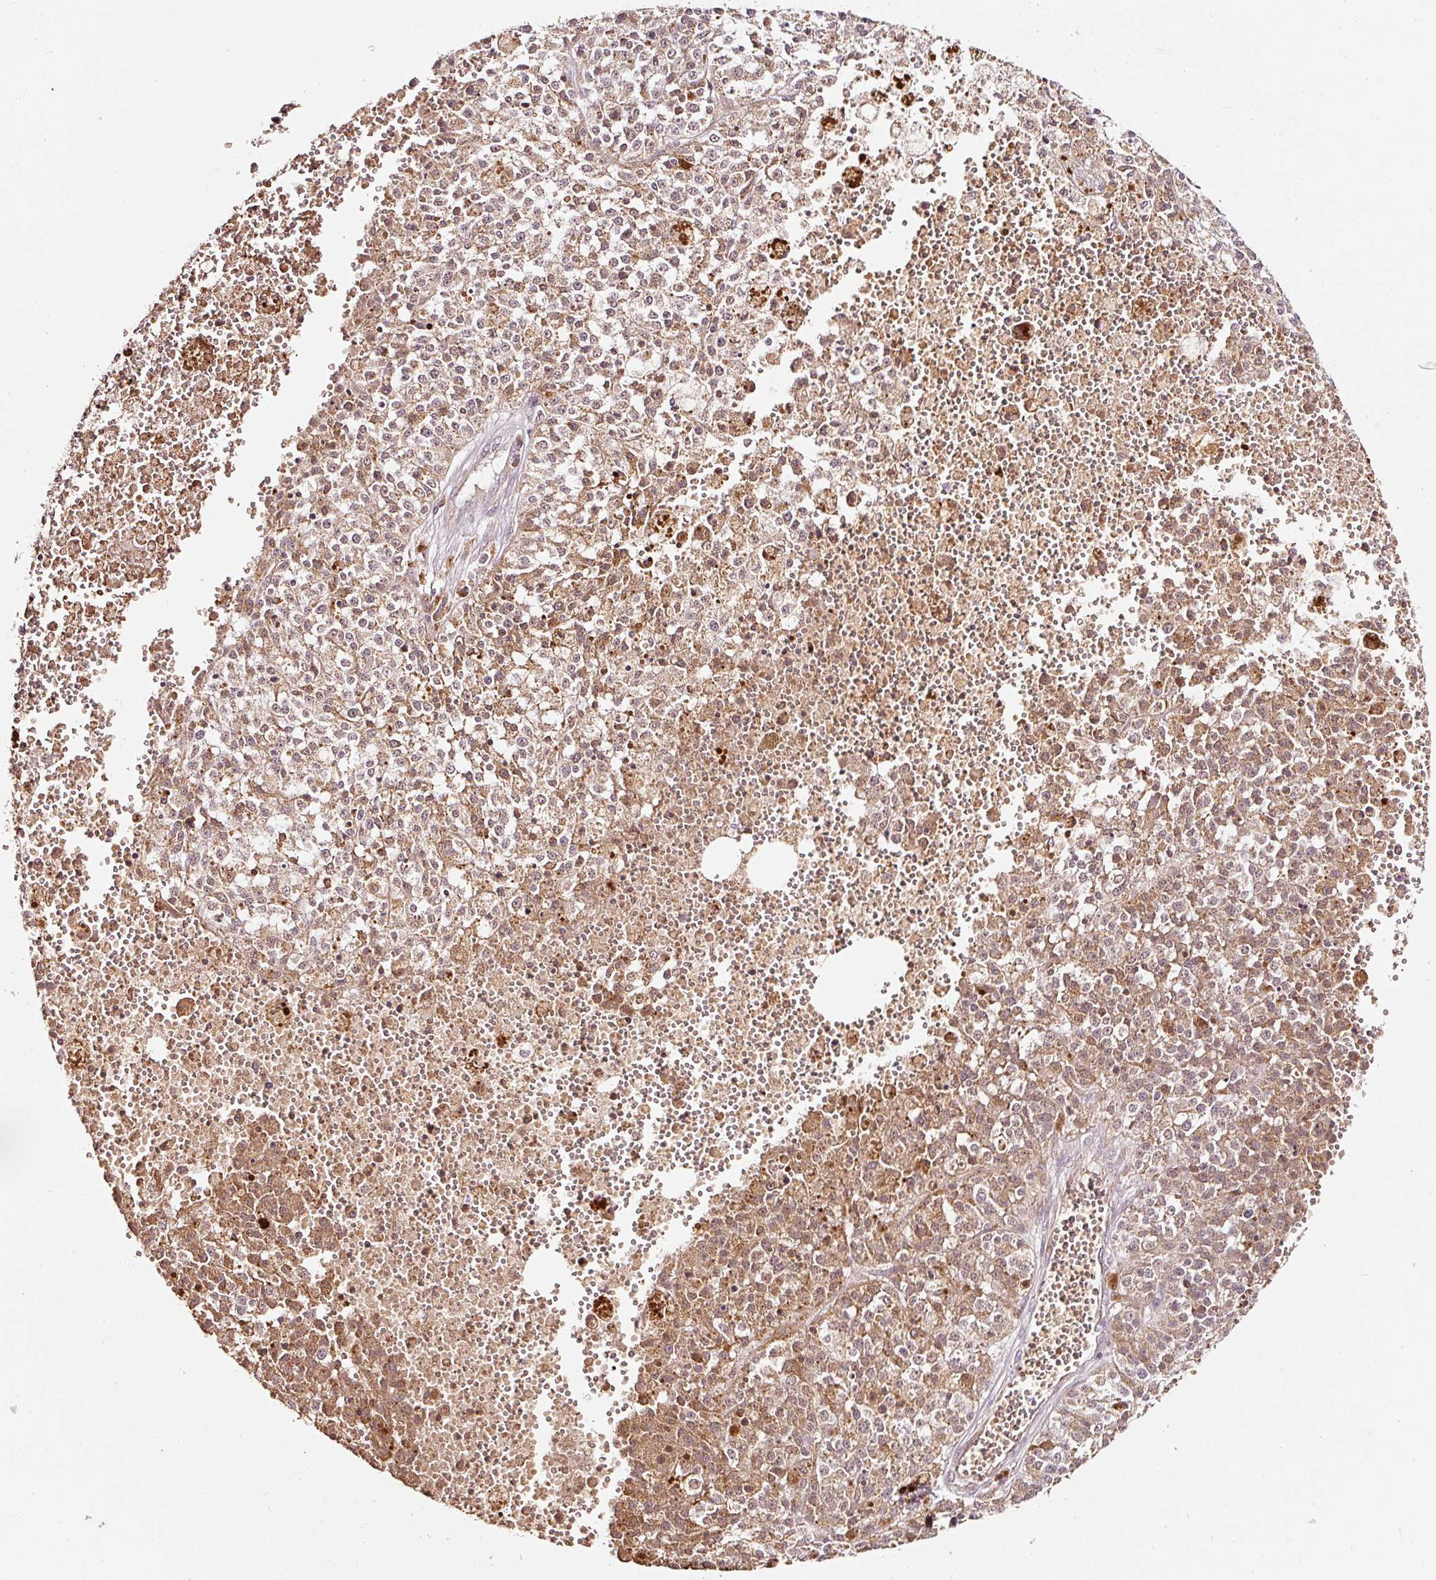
{"staining": {"intensity": "moderate", "quantity": "25%-75%", "location": "cytoplasmic/membranous,nuclear"}, "tissue": "melanoma", "cell_type": "Tumor cells", "image_type": "cancer", "snomed": [{"axis": "morphology", "description": "Malignant melanoma, NOS"}, {"axis": "topography", "description": "Skin"}], "caption": "The histopathology image displays staining of melanoma, revealing moderate cytoplasmic/membranous and nuclear protein positivity (brown color) within tumor cells.", "gene": "ZNF460", "patient": {"sex": "female", "age": 64}}